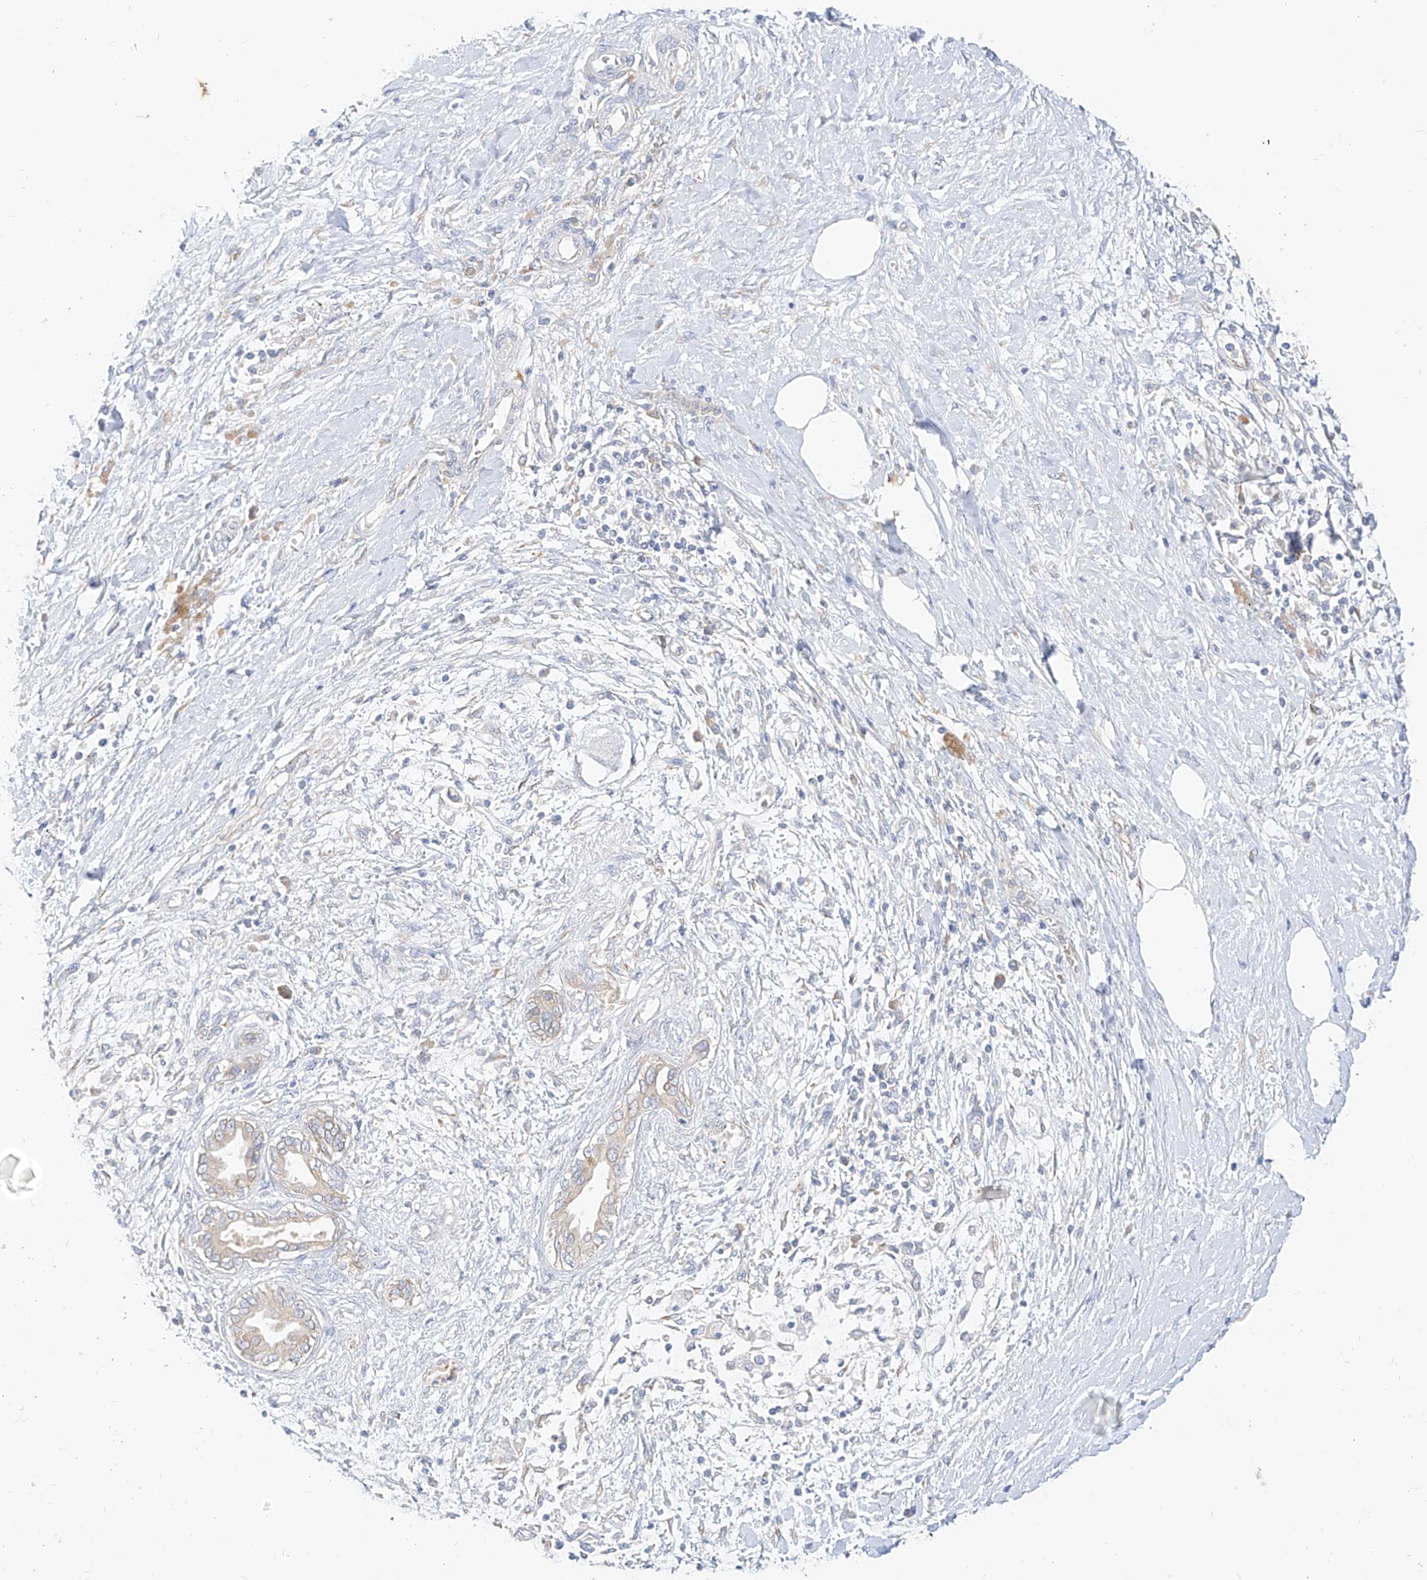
{"staining": {"intensity": "weak", "quantity": ">75%", "location": "cytoplasmic/membranous"}, "tissue": "pancreatic cancer", "cell_type": "Tumor cells", "image_type": "cancer", "snomed": [{"axis": "morphology", "description": "Adenocarcinoma, NOS"}, {"axis": "topography", "description": "Pancreas"}], "caption": "Protein analysis of pancreatic adenocarcinoma tissue shows weak cytoplasmic/membranous expression in approximately >75% of tumor cells.", "gene": "RASA2", "patient": {"sex": "male", "age": 58}}